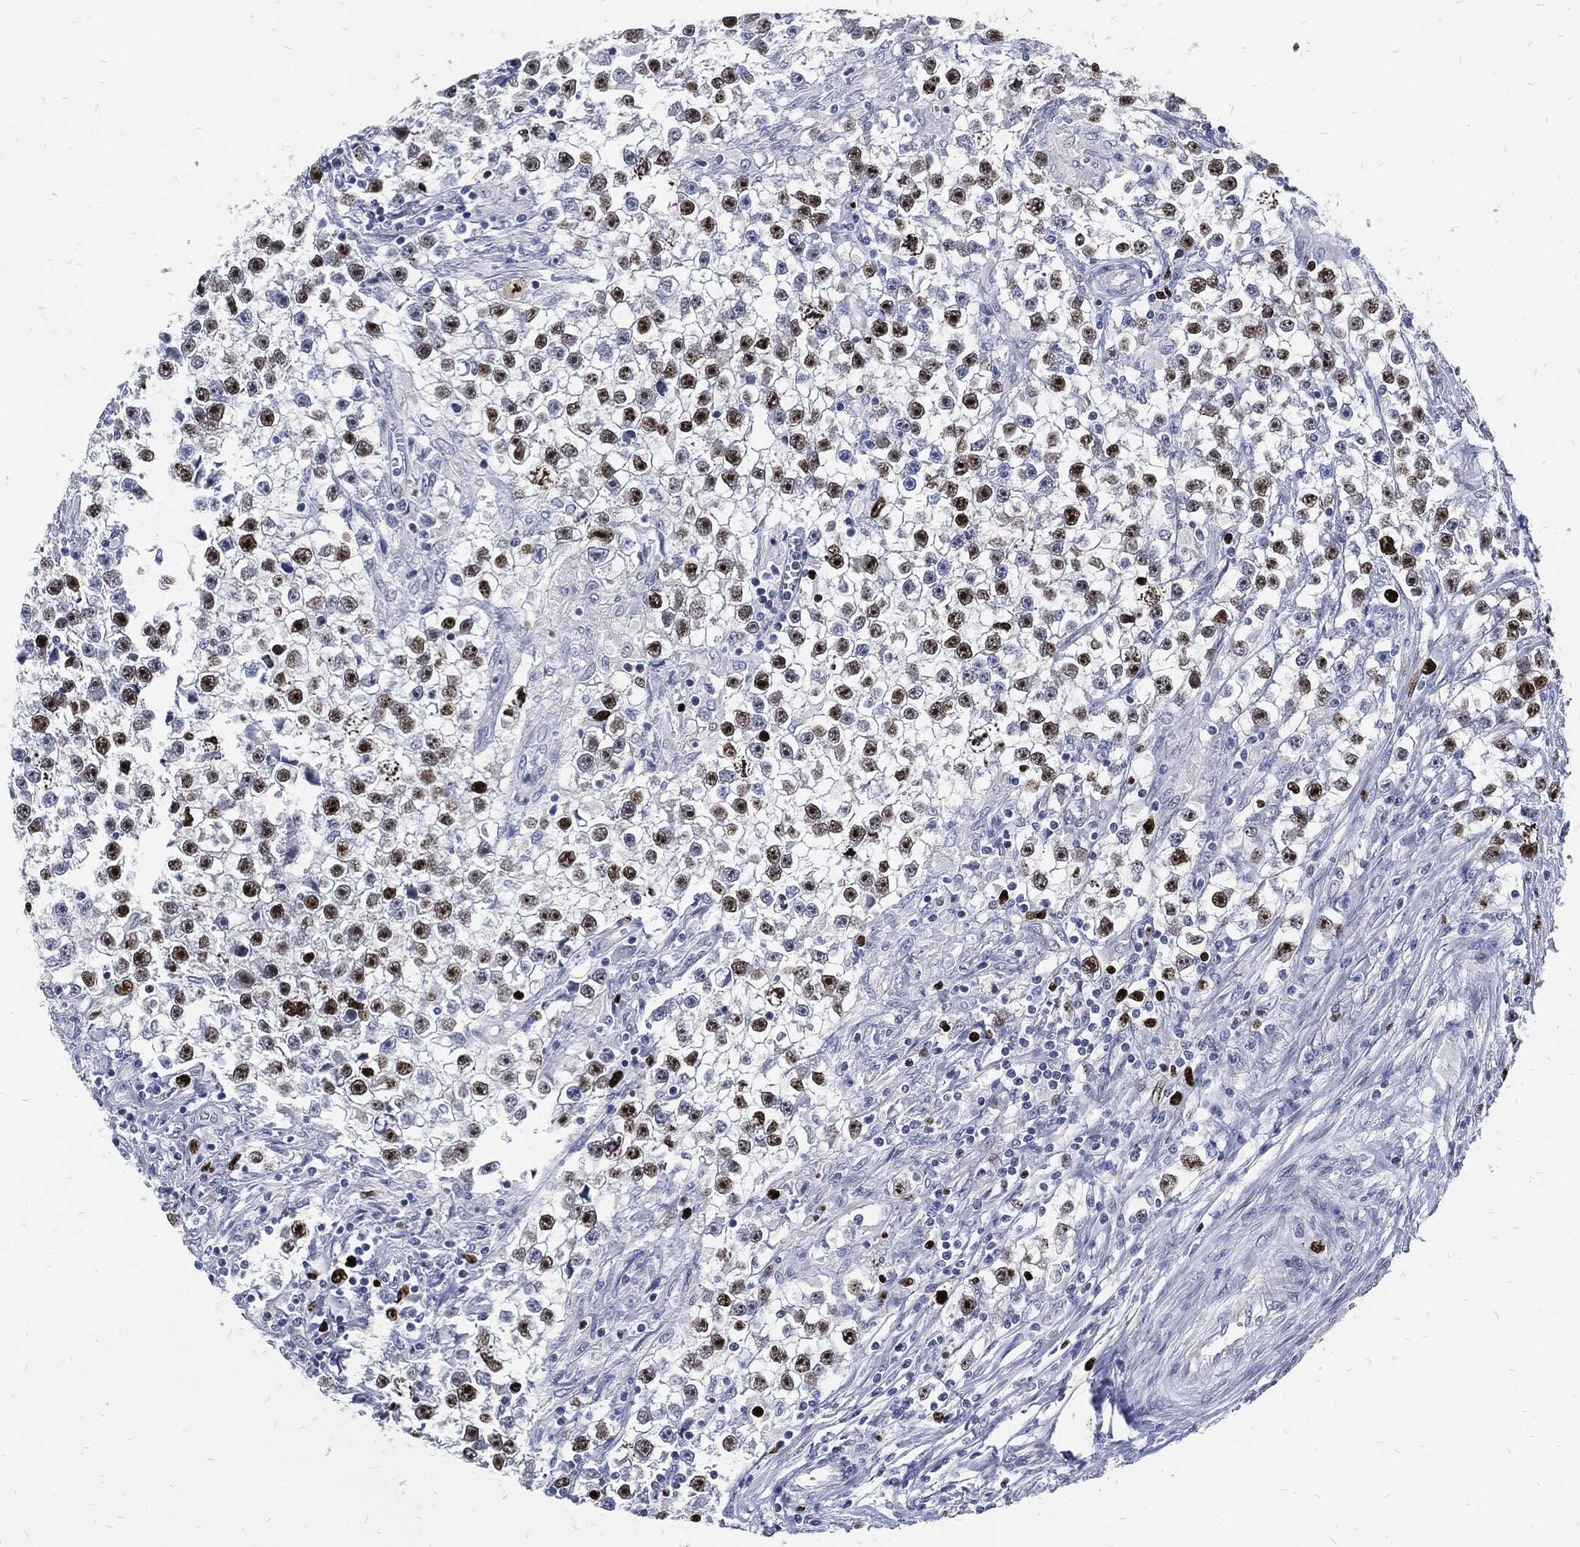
{"staining": {"intensity": "strong", "quantity": "<25%", "location": "nuclear"}, "tissue": "testis cancer", "cell_type": "Tumor cells", "image_type": "cancer", "snomed": [{"axis": "morphology", "description": "Seminoma, NOS"}, {"axis": "topography", "description": "Testis"}], "caption": "Human testis cancer (seminoma) stained with a brown dye demonstrates strong nuclear positive positivity in approximately <25% of tumor cells.", "gene": "MKI67", "patient": {"sex": "male", "age": 59}}